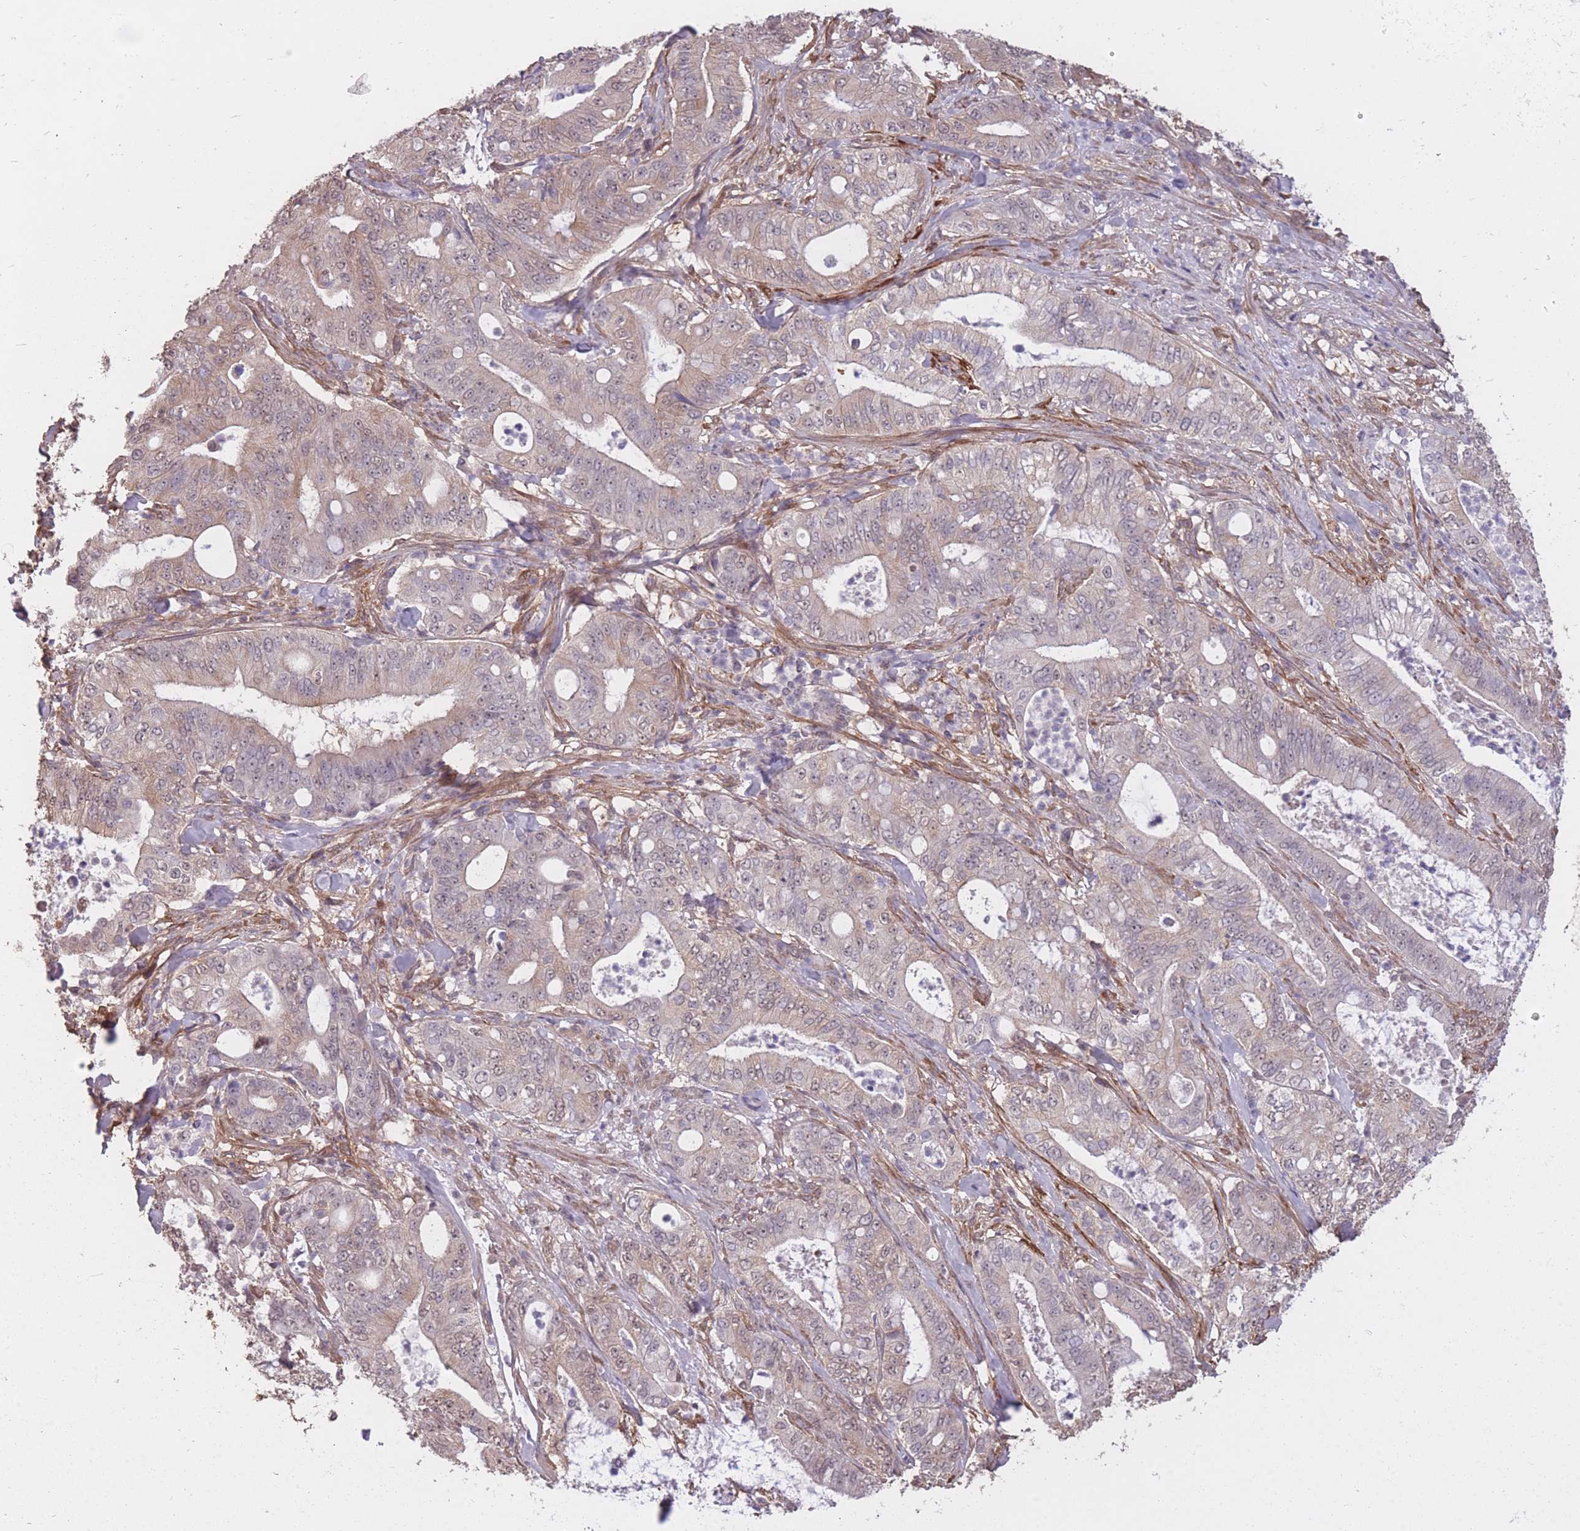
{"staining": {"intensity": "weak", "quantity": "25%-75%", "location": "cytoplasmic/membranous"}, "tissue": "pancreatic cancer", "cell_type": "Tumor cells", "image_type": "cancer", "snomed": [{"axis": "morphology", "description": "Adenocarcinoma, NOS"}, {"axis": "topography", "description": "Pancreas"}], "caption": "Tumor cells reveal weak cytoplasmic/membranous expression in approximately 25%-75% of cells in pancreatic adenocarcinoma.", "gene": "DYNC1LI2", "patient": {"sex": "male", "age": 71}}